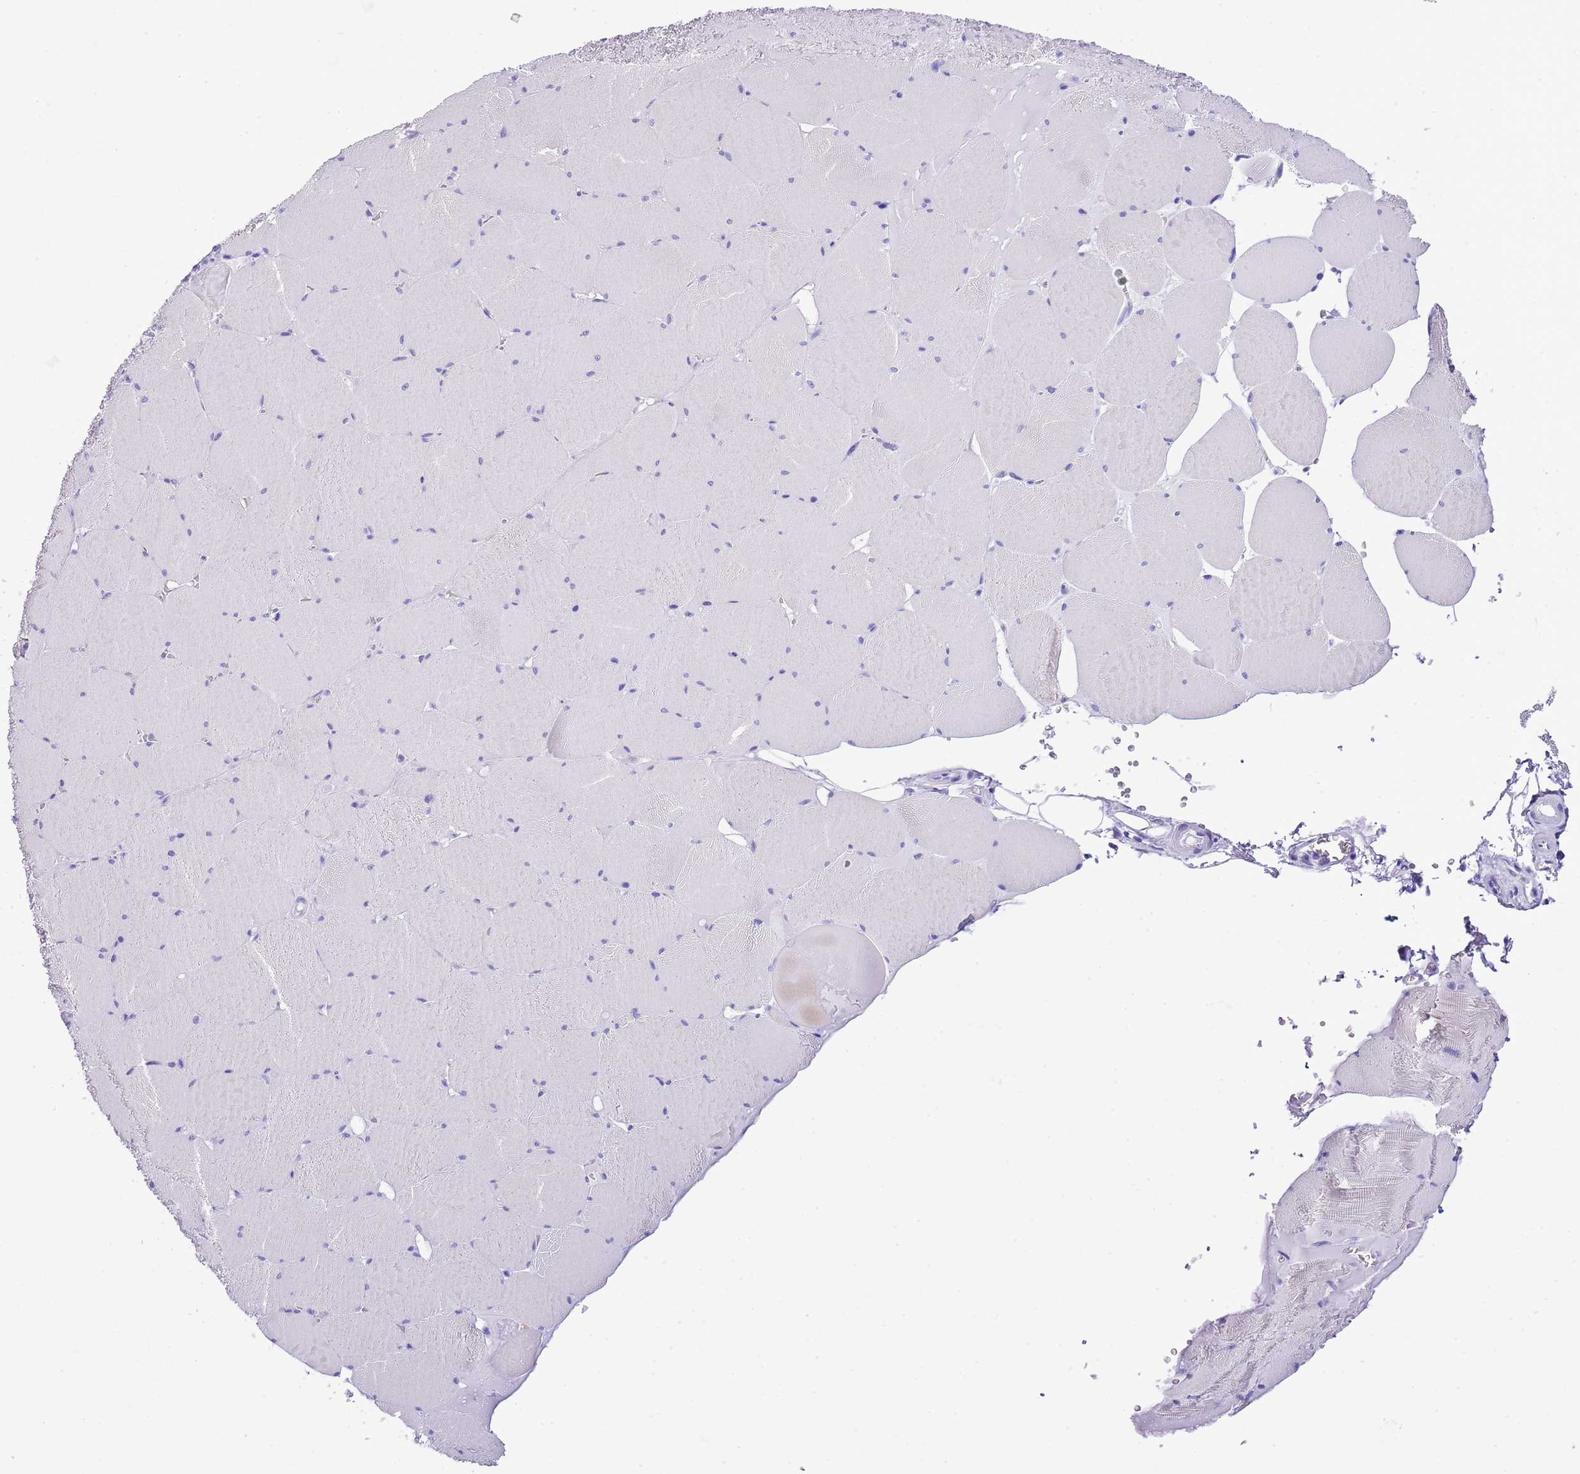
{"staining": {"intensity": "negative", "quantity": "none", "location": "none"}, "tissue": "skeletal muscle", "cell_type": "Myocytes", "image_type": "normal", "snomed": [{"axis": "morphology", "description": "Normal tissue, NOS"}, {"axis": "topography", "description": "Skeletal muscle"}, {"axis": "topography", "description": "Head-Neck"}], "caption": "IHC photomicrograph of unremarkable human skeletal muscle stained for a protein (brown), which exhibits no expression in myocytes. Nuclei are stained in blue.", "gene": "KCNC1", "patient": {"sex": "male", "age": 66}}